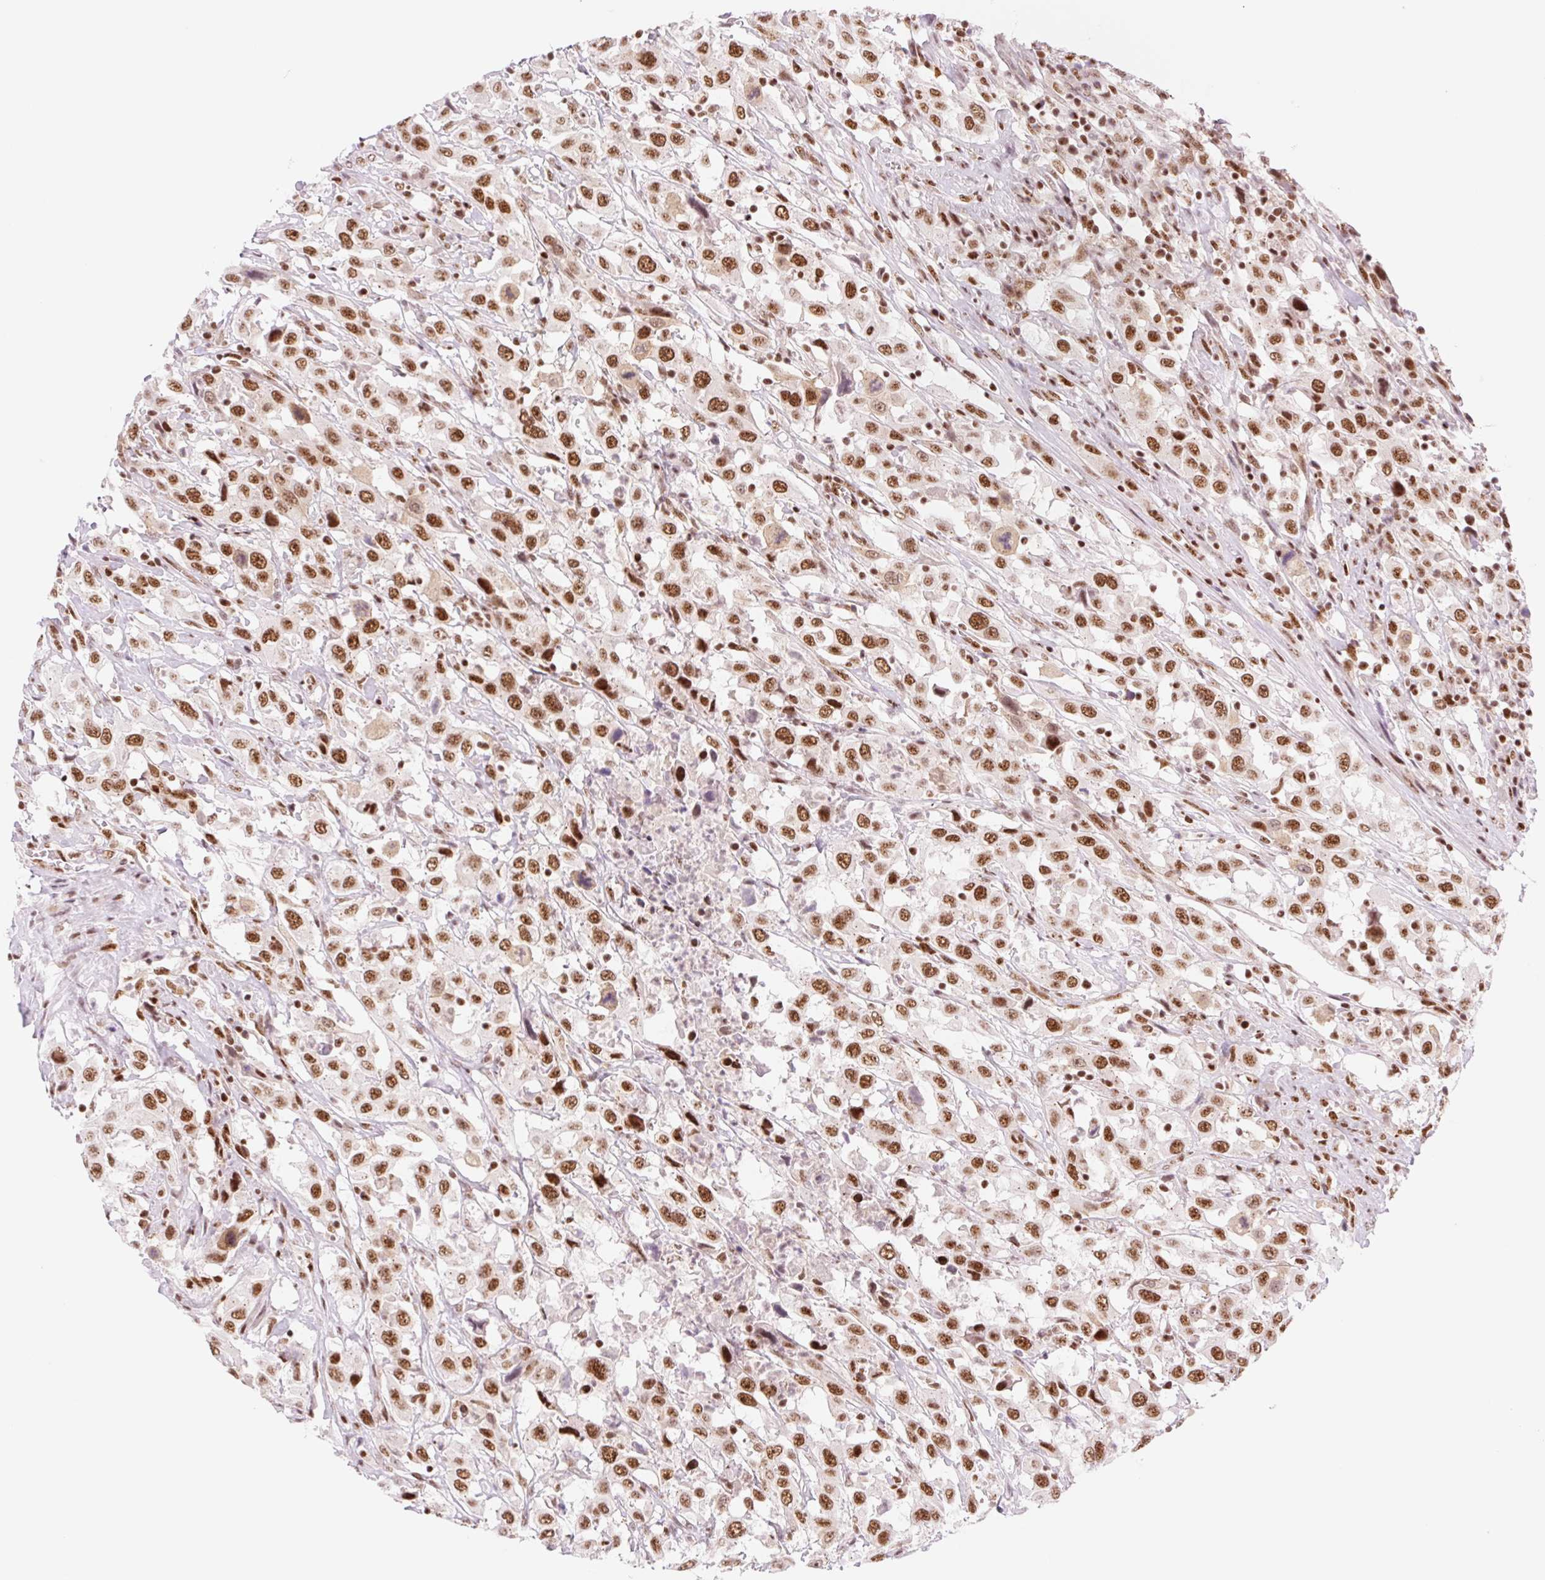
{"staining": {"intensity": "strong", "quantity": ">75%", "location": "nuclear"}, "tissue": "urothelial cancer", "cell_type": "Tumor cells", "image_type": "cancer", "snomed": [{"axis": "morphology", "description": "Urothelial carcinoma, High grade"}, {"axis": "topography", "description": "Urinary bladder"}], "caption": "Protein staining by immunohistochemistry demonstrates strong nuclear positivity in approximately >75% of tumor cells in urothelial cancer.", "gene": "PRDM11", "patient": {"sex": "male", "age": 61}}